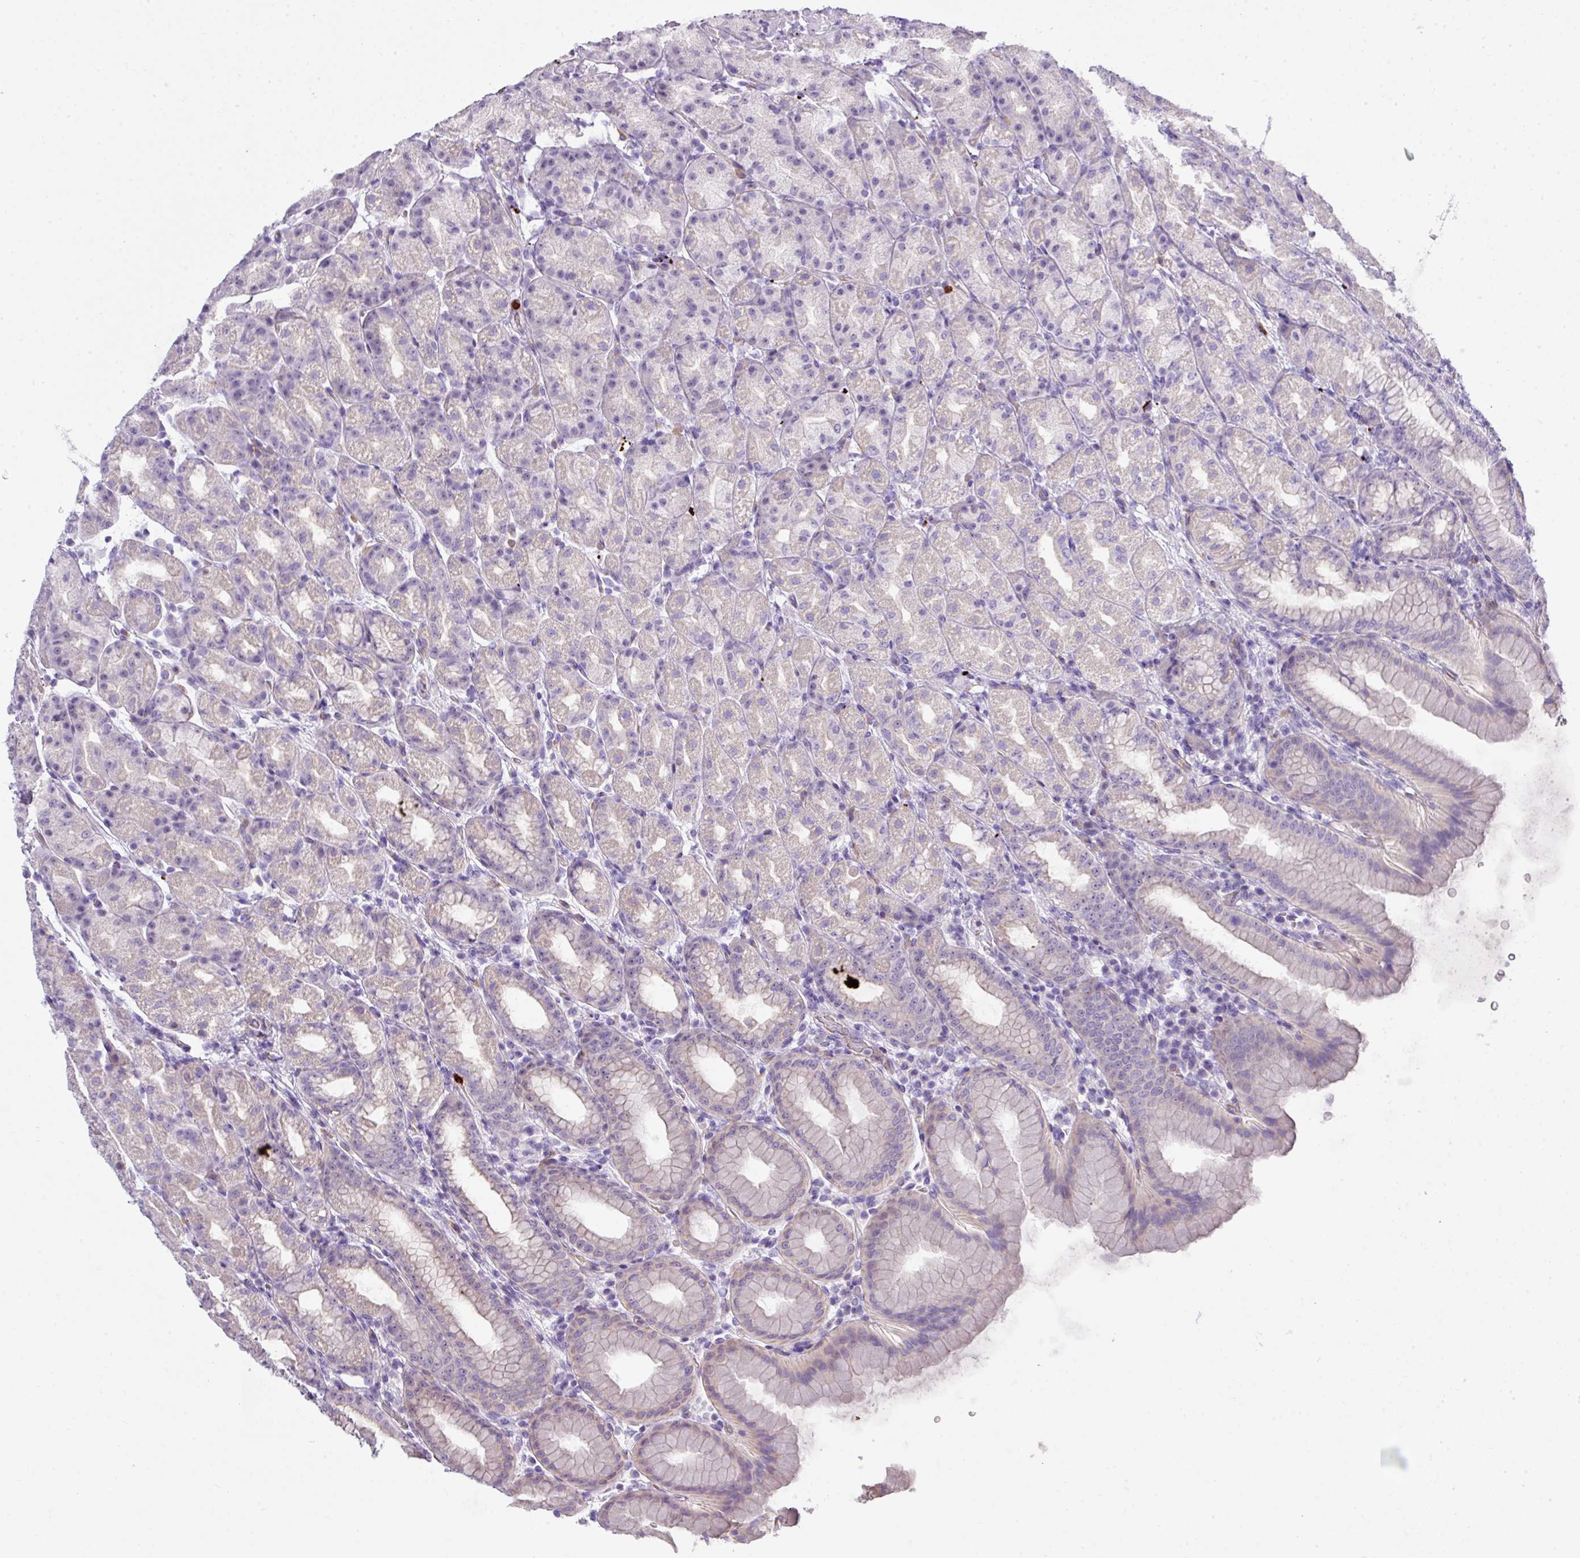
{"staining": {"intensity": "weak", "quantity": "<25%", "location": "cytoplasmic/membranous"}, "tissue": "stomach", "cell_type": "Glandular cells", "image_type": "normal", "snomed": [{"axis": "morphology", "description": "Normal tissue, NOS"}, {"axis": "topography", "description": "Stomach, upper"}, {"axis": "topography", "description": "Stomach"}], "caption": "IHC micrograph of unremarkable human stomach stained for a protein (brown), which demonstrates no positivity in glandular cells. (Immunohistochemistry, brightfield microscopy, high magnification).", "gene": "MRM2", "patient": {"sex": "male", "age": 68}}